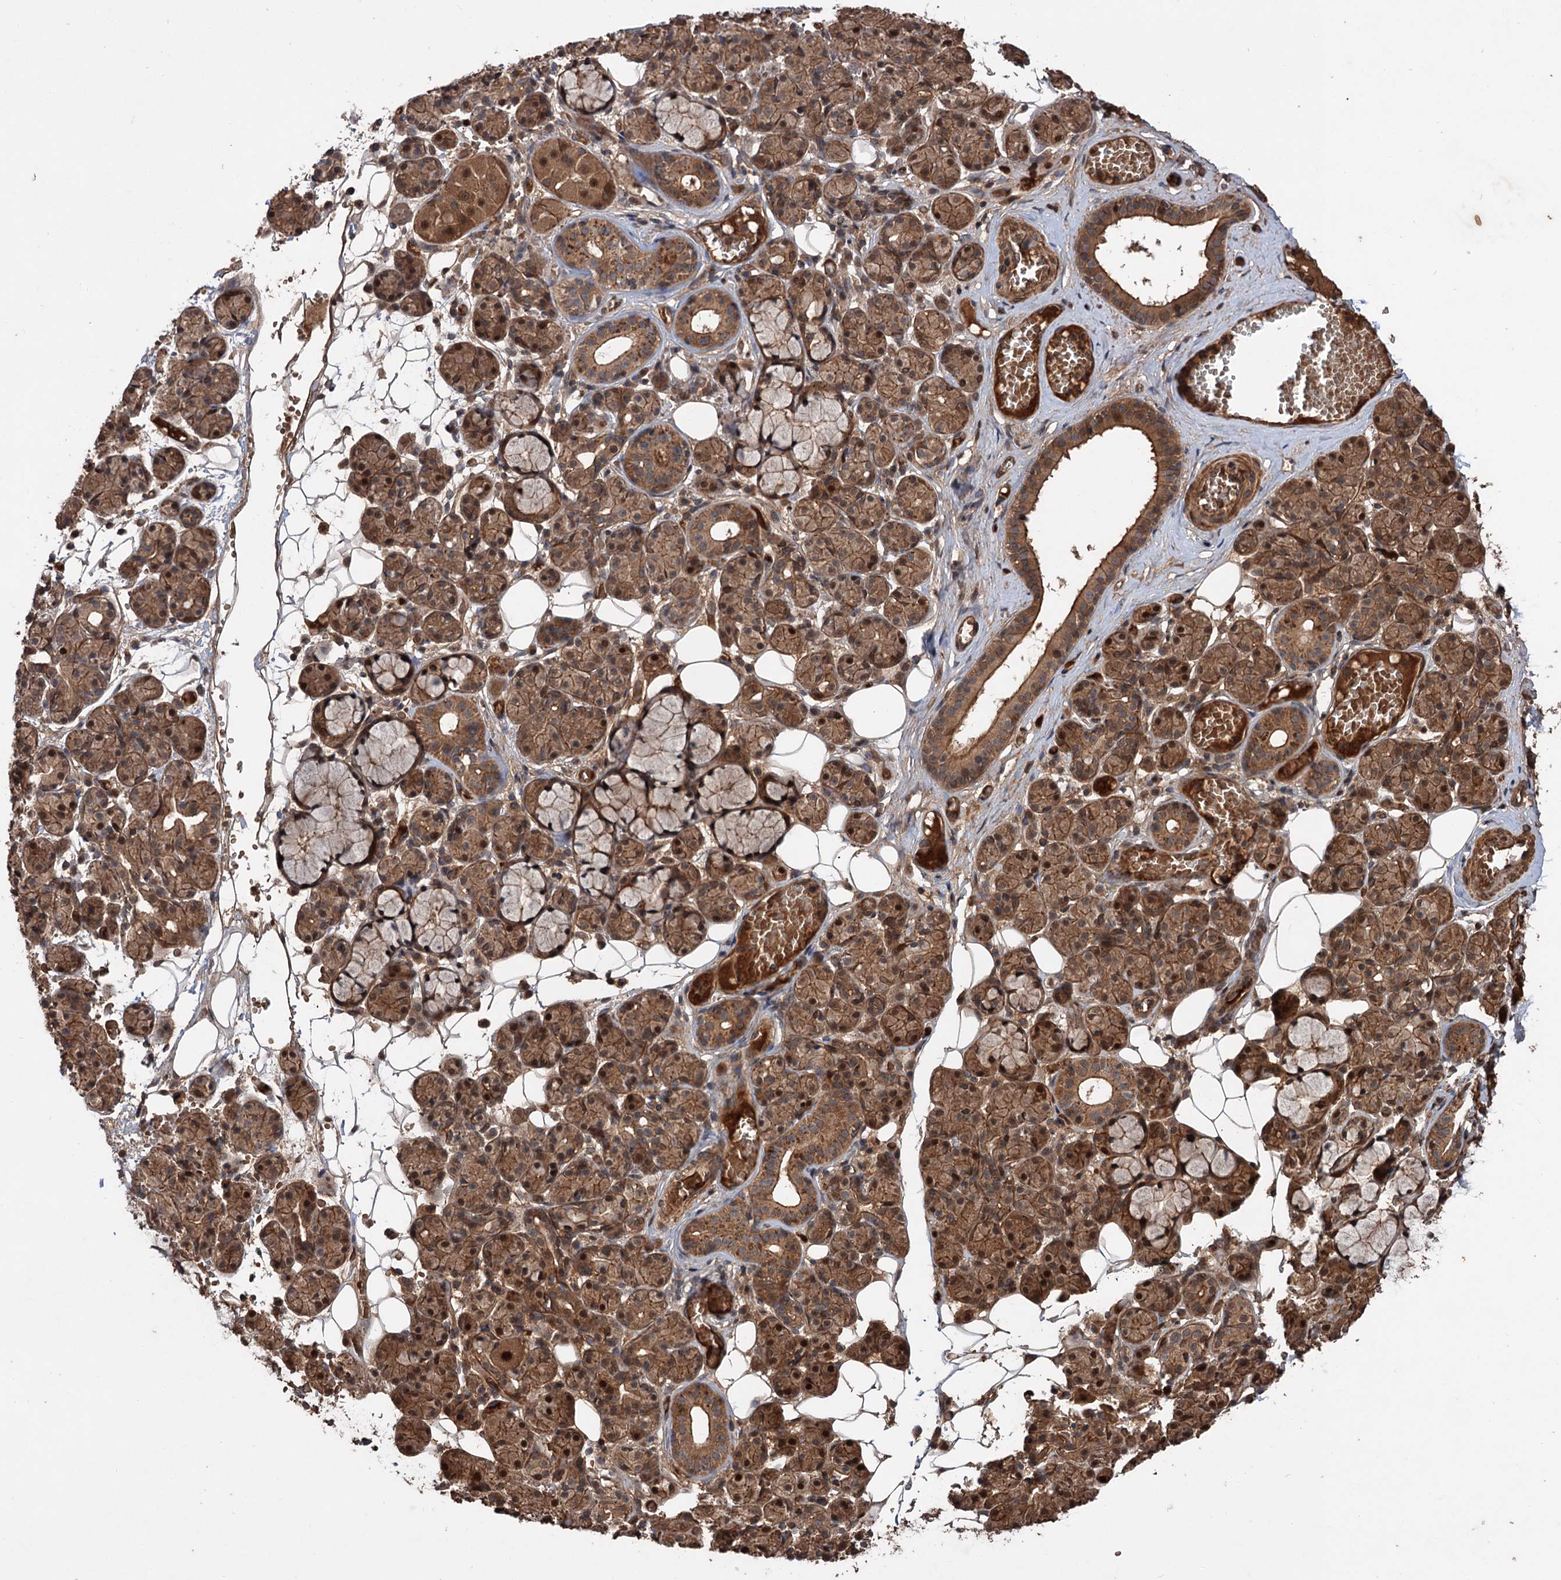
{"staining": {"intensity": "strong", "quantity": ">75%", "location": "cytoplasmic/membranous,nuclear"}, "tissue": "salivary gland", "cell_type": "Glandular cells", "image_type": "normal", "snomed": [{"axis": "morphology", "description": "Normal tissue, NOS"}, {"axis": "topography", "description": "Salivary gland"}], "caption": "IHC micrograph of benign salivary gland: human salivary gland stained using immunohistochemistry (IHC) reveals high levels of strong protein expression localized specifically in the cytoplasmic/membranous,nuclear of glandular cells, appearing as a cytoplasmic/membranous,nuclear brown color.", "gene": "ADK", "patient": {"sex": "male", "age": 63}}